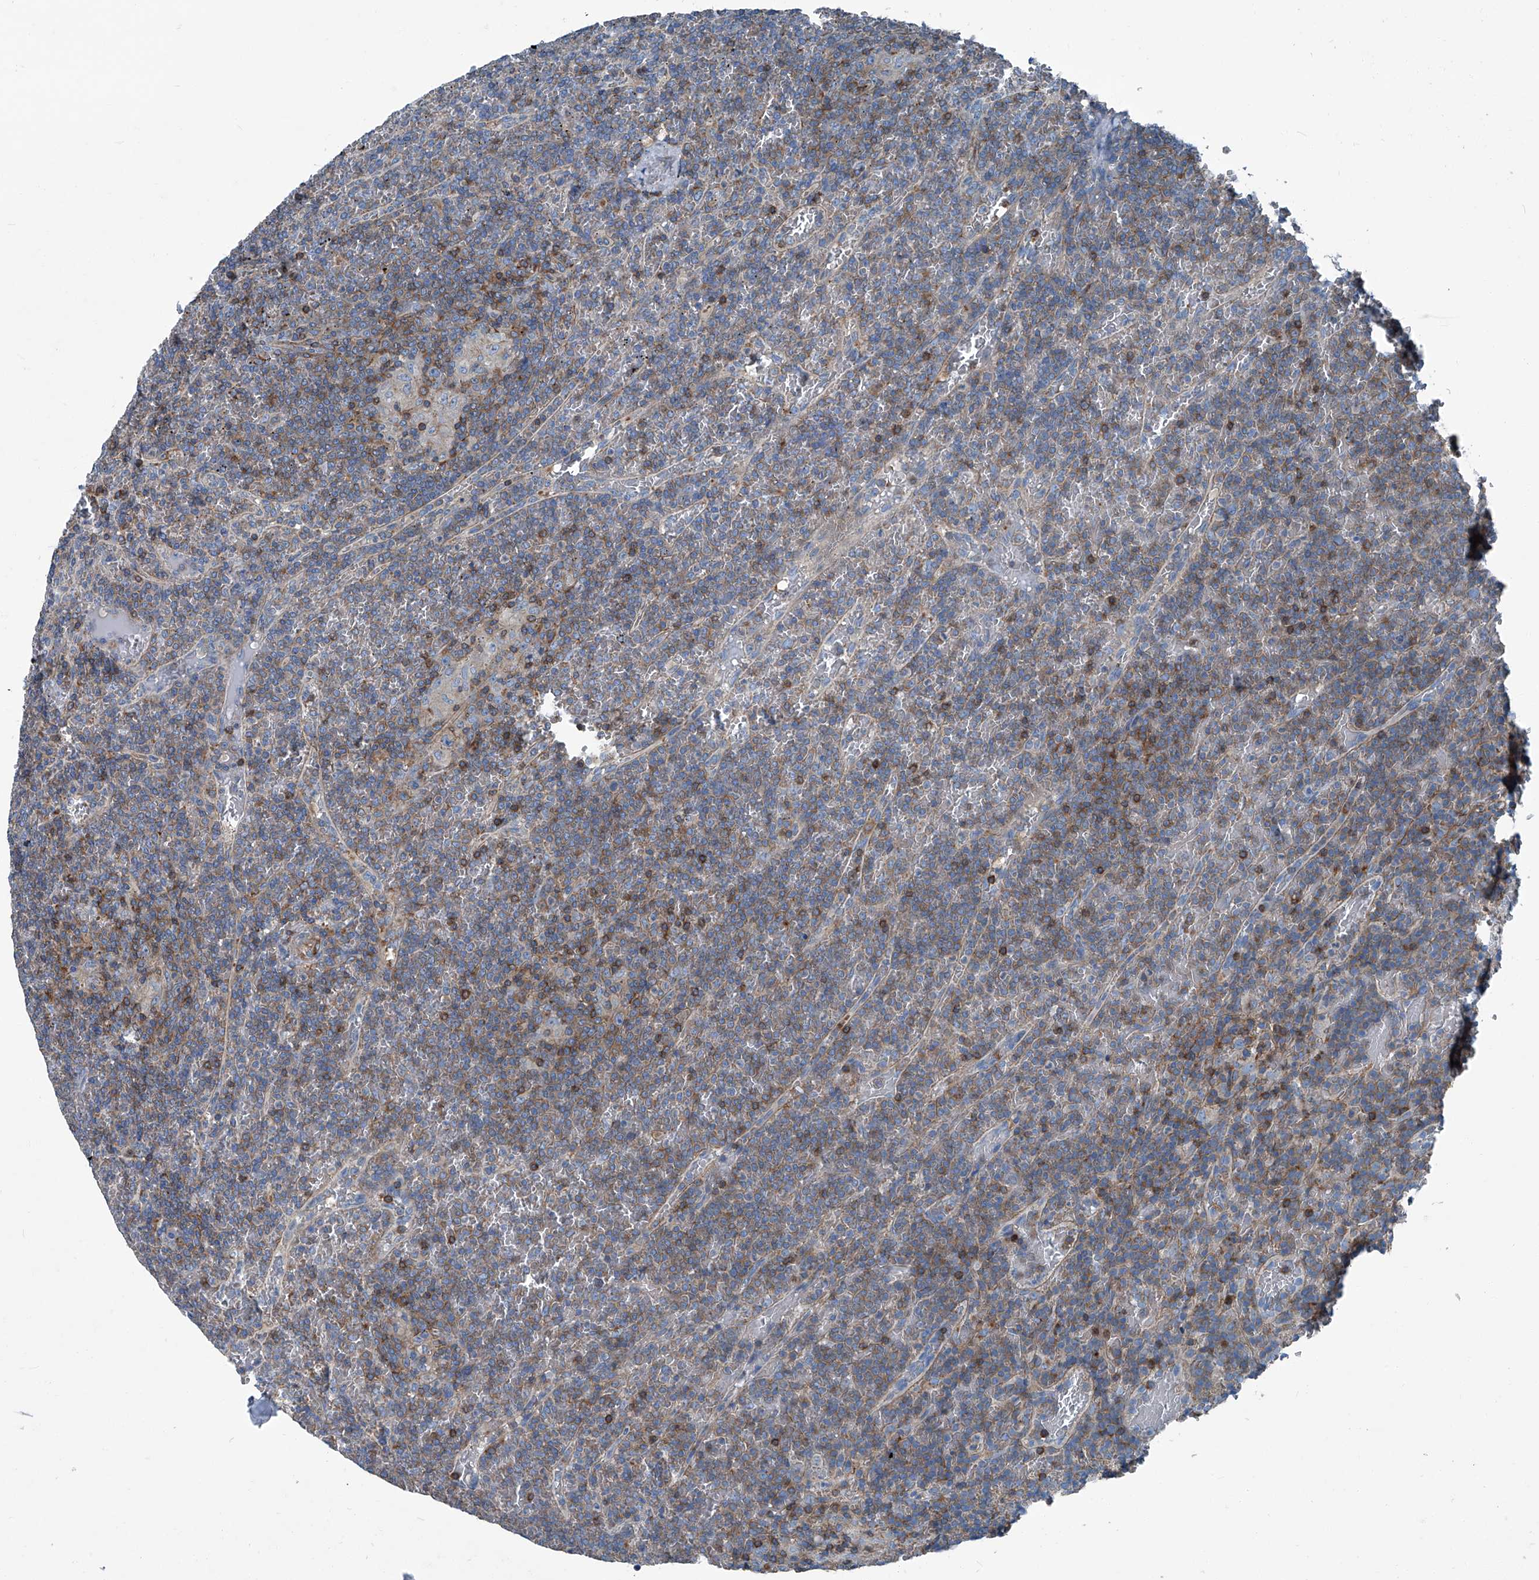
{"staining": {"intensity": "weak", "quantity": "<25%", "location": "cytoplasmic/membranous"}, "tissue": "lymphoma", "cell_type": "Tumor cells", "image_type": "cancer", "snomed": [{"axis": "morphology", "description": "Malignant lymphoma, non-Hodgkin's type, Low grade"}, {"axis": "topography", "description": "Spleen"}], "caption": "Human low-grade malignant lymphoma, non-Hodgkin's type stained for a protein using IHC reveals no positivity in tumor cells.", "gene": "SEPTIN7", "patient": {"sex": "female", "age": 19}}